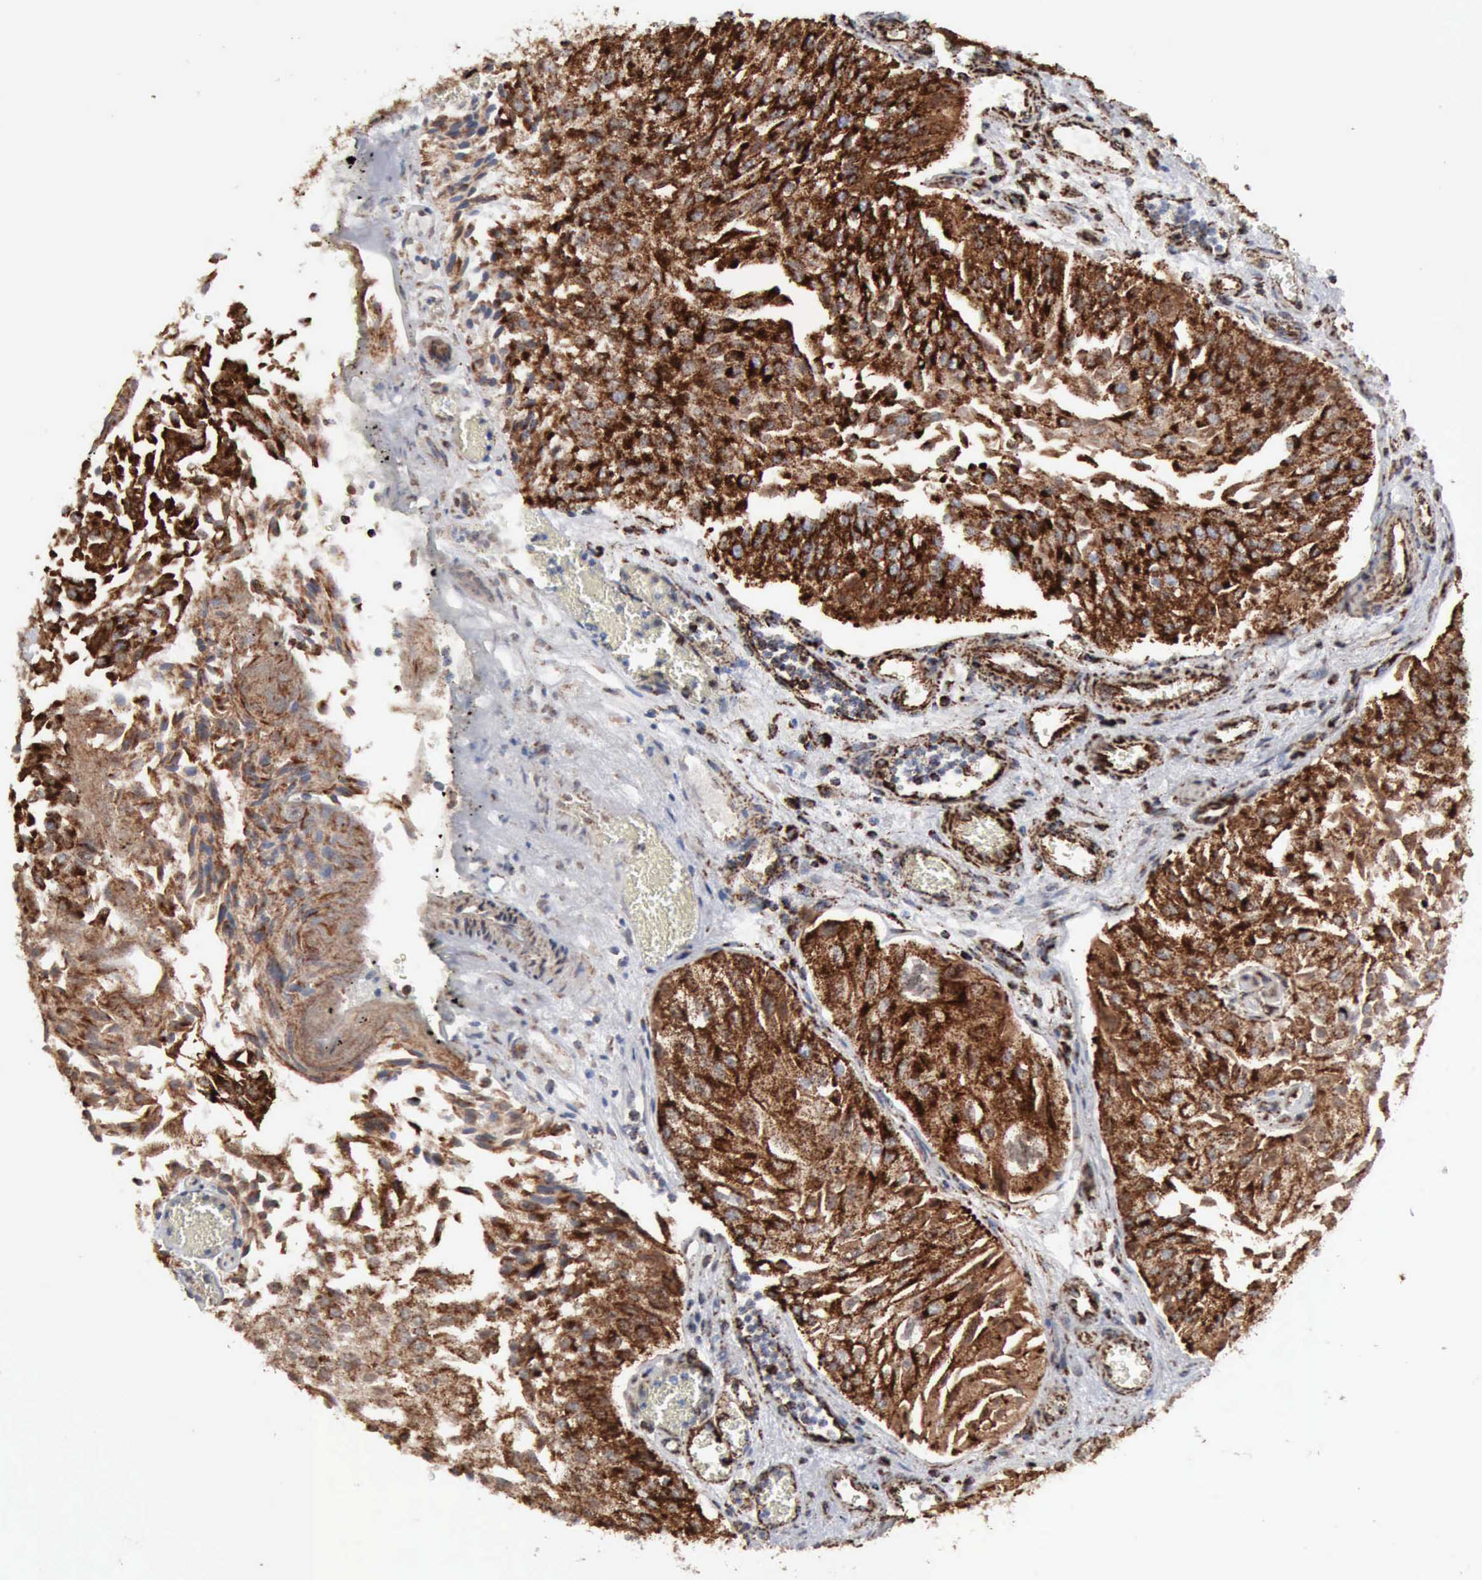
{"staining": {"intensity": "strong", "quantity": ">75%", "location": "cytoplasmic/membranous"}, "tissue": "urothelial cancer", "cell_type": "Tumor cells", "image_type": "cancer", "snomed": [{"axis": "morphology", "description": "Urothelial carcinoma, Low grade"}, {"axis": "topography", "description": "Urinary bladder"}], "caption": "Immunohistochemistry (IHC) (DAB (3,3'-diaminobenzidine)) staining of urothelial cancer demonstrates strong cytoplasmic/membranous protein expression in about >75% of tumor cells.", "gene": "ACO2", "patient": {"sex": "male", "age": 86}}